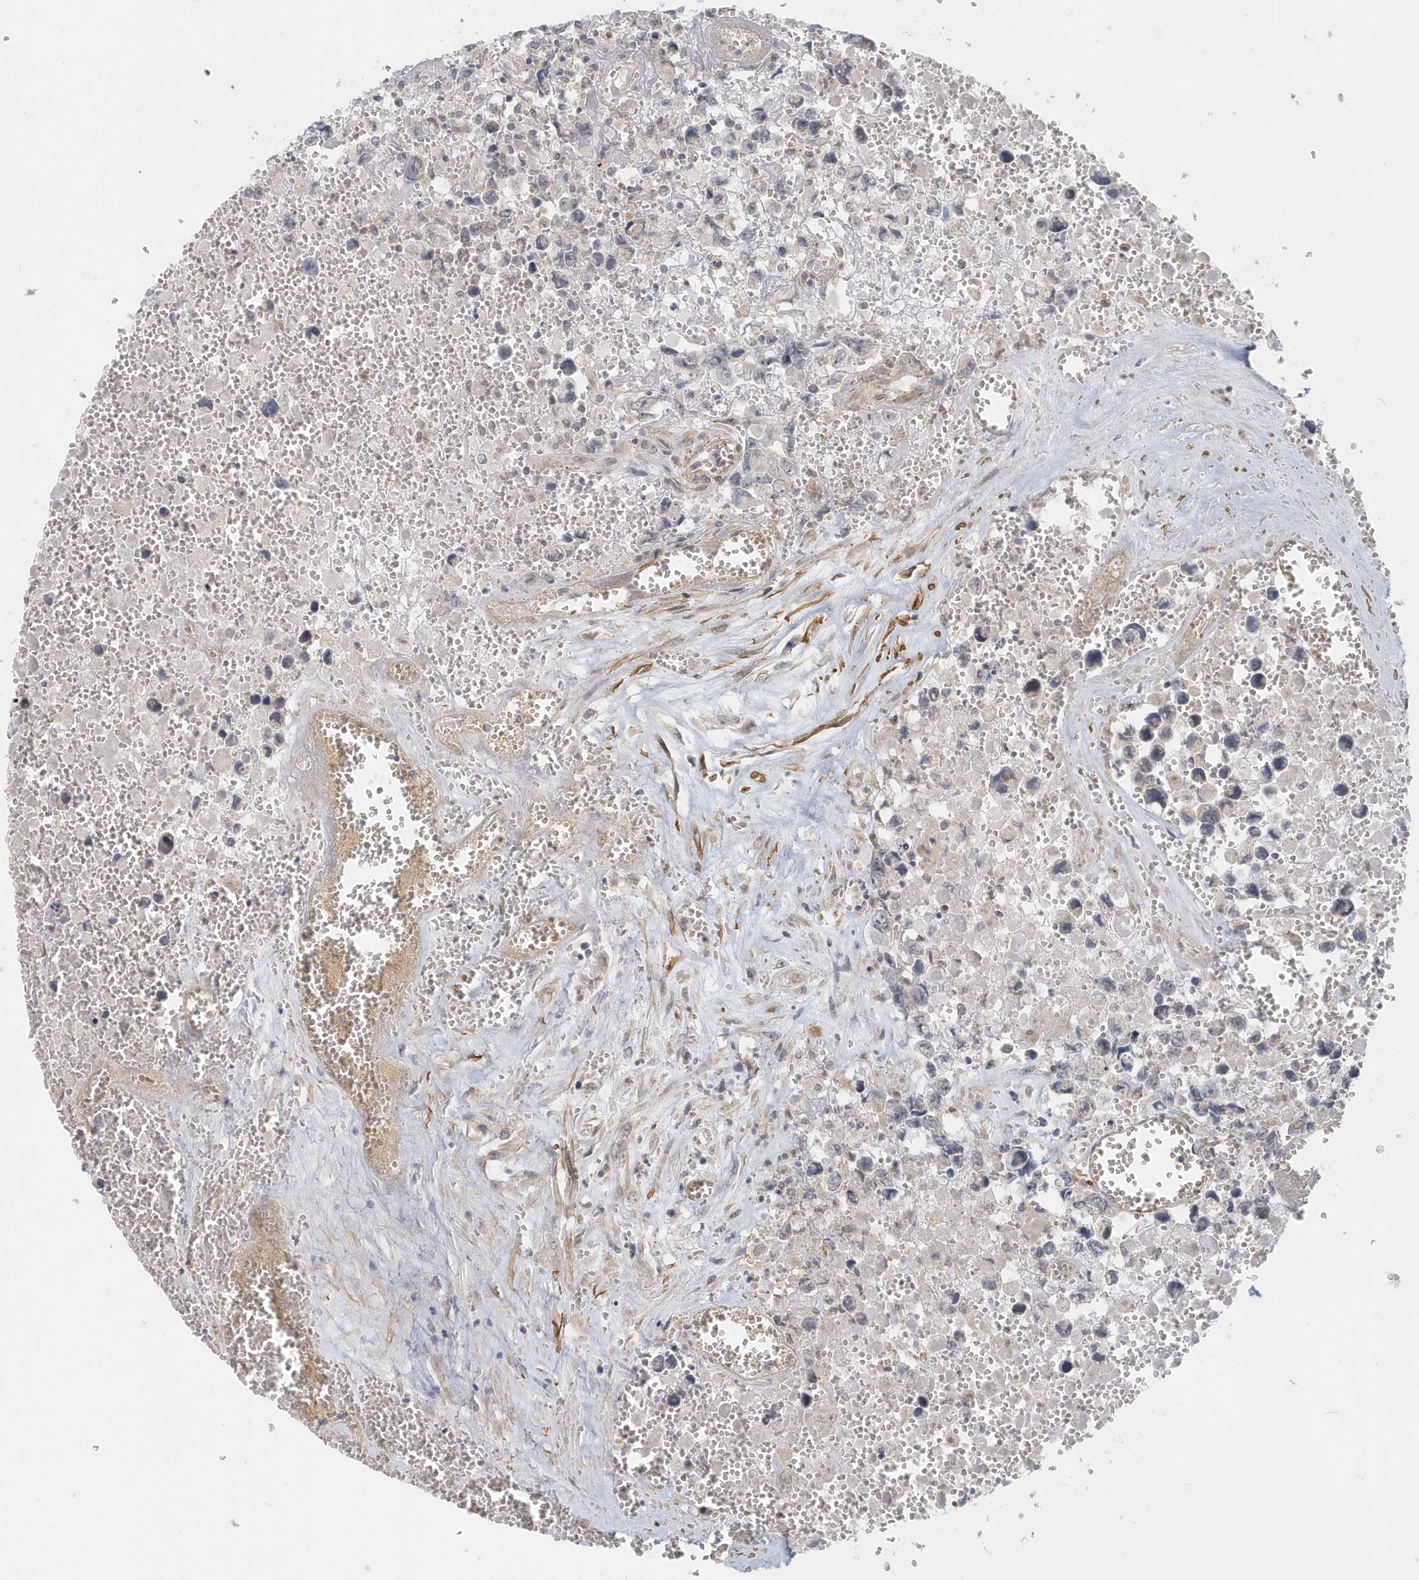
{"staining": {"intensity": "negative", "quantity": "none", "location": "none"}, "tissue": "testis cancer", "cell_type": "Tumor cells", "image_type": "cancer", "snomed": [{"axis": "morphology", "description": "Carcinoma, Embryonal, NOS"}, {"axis": "topography", "description": "Testis"}], "caption": "Embryonal carcinoma (testis) was stained to show a protein in brown. There is no significant expression in tumor cells.", "gene": "NAPB", "patient": {"sex": "male", "age": 31}}